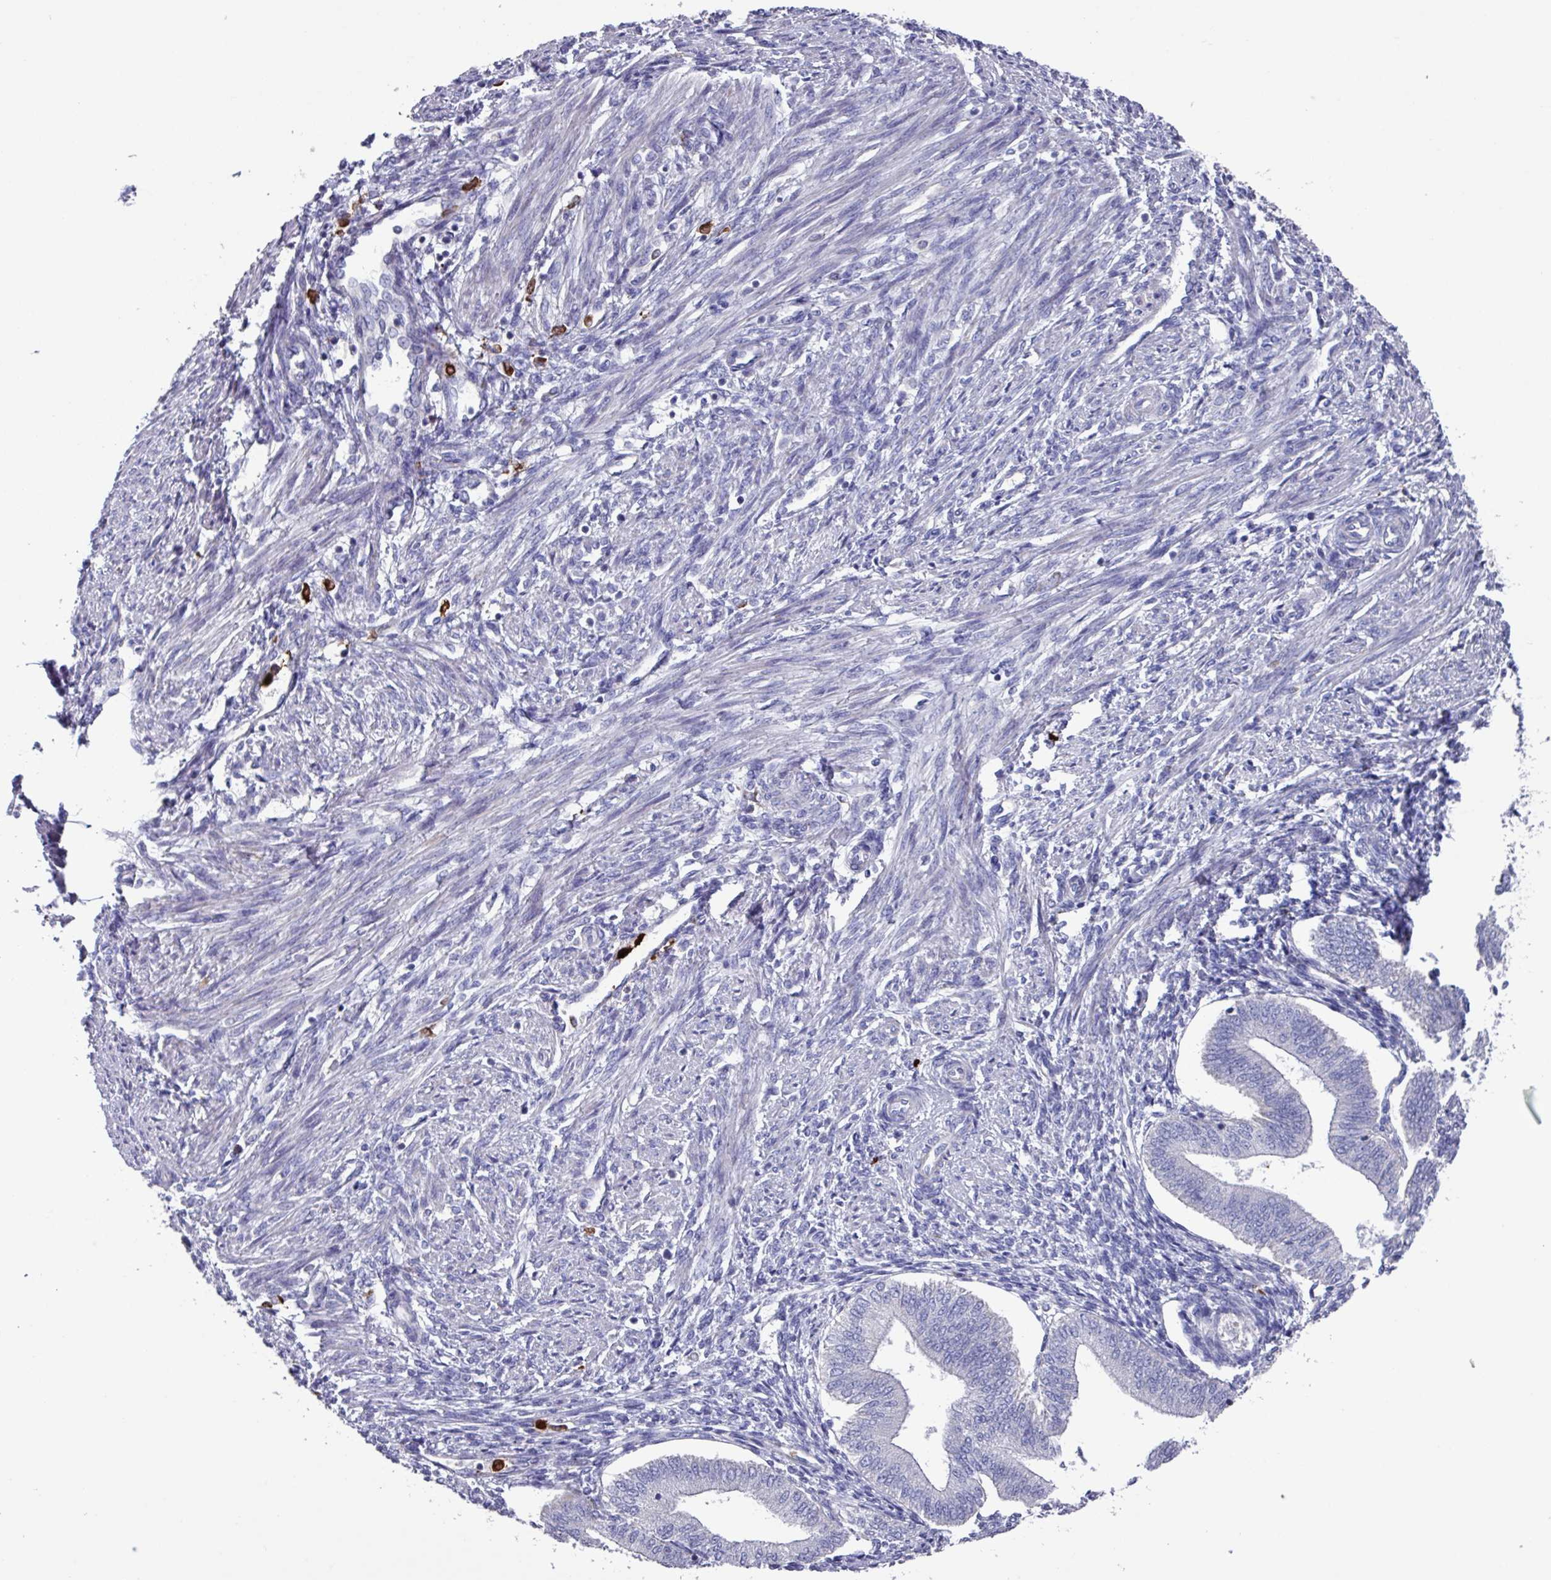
{"staining": {"intensity": "negative", "quantity": "none", "location": "none"}, "tissue": "endometrium", "cell_type": "Cells in endometrial stroma", "image_type": "normal", "snomed": [{"axis": "morphology", "description": "Normal tissue, NOS"}, {"axis": "topography", "description": "Endometrium"}], "caption": "This is an immunohistochemistry image of normal endometrium. There is no expression in cells in endometrial stroma.", "gene": "UQCC2", "patient": {"sex": "female", "age": 34}}